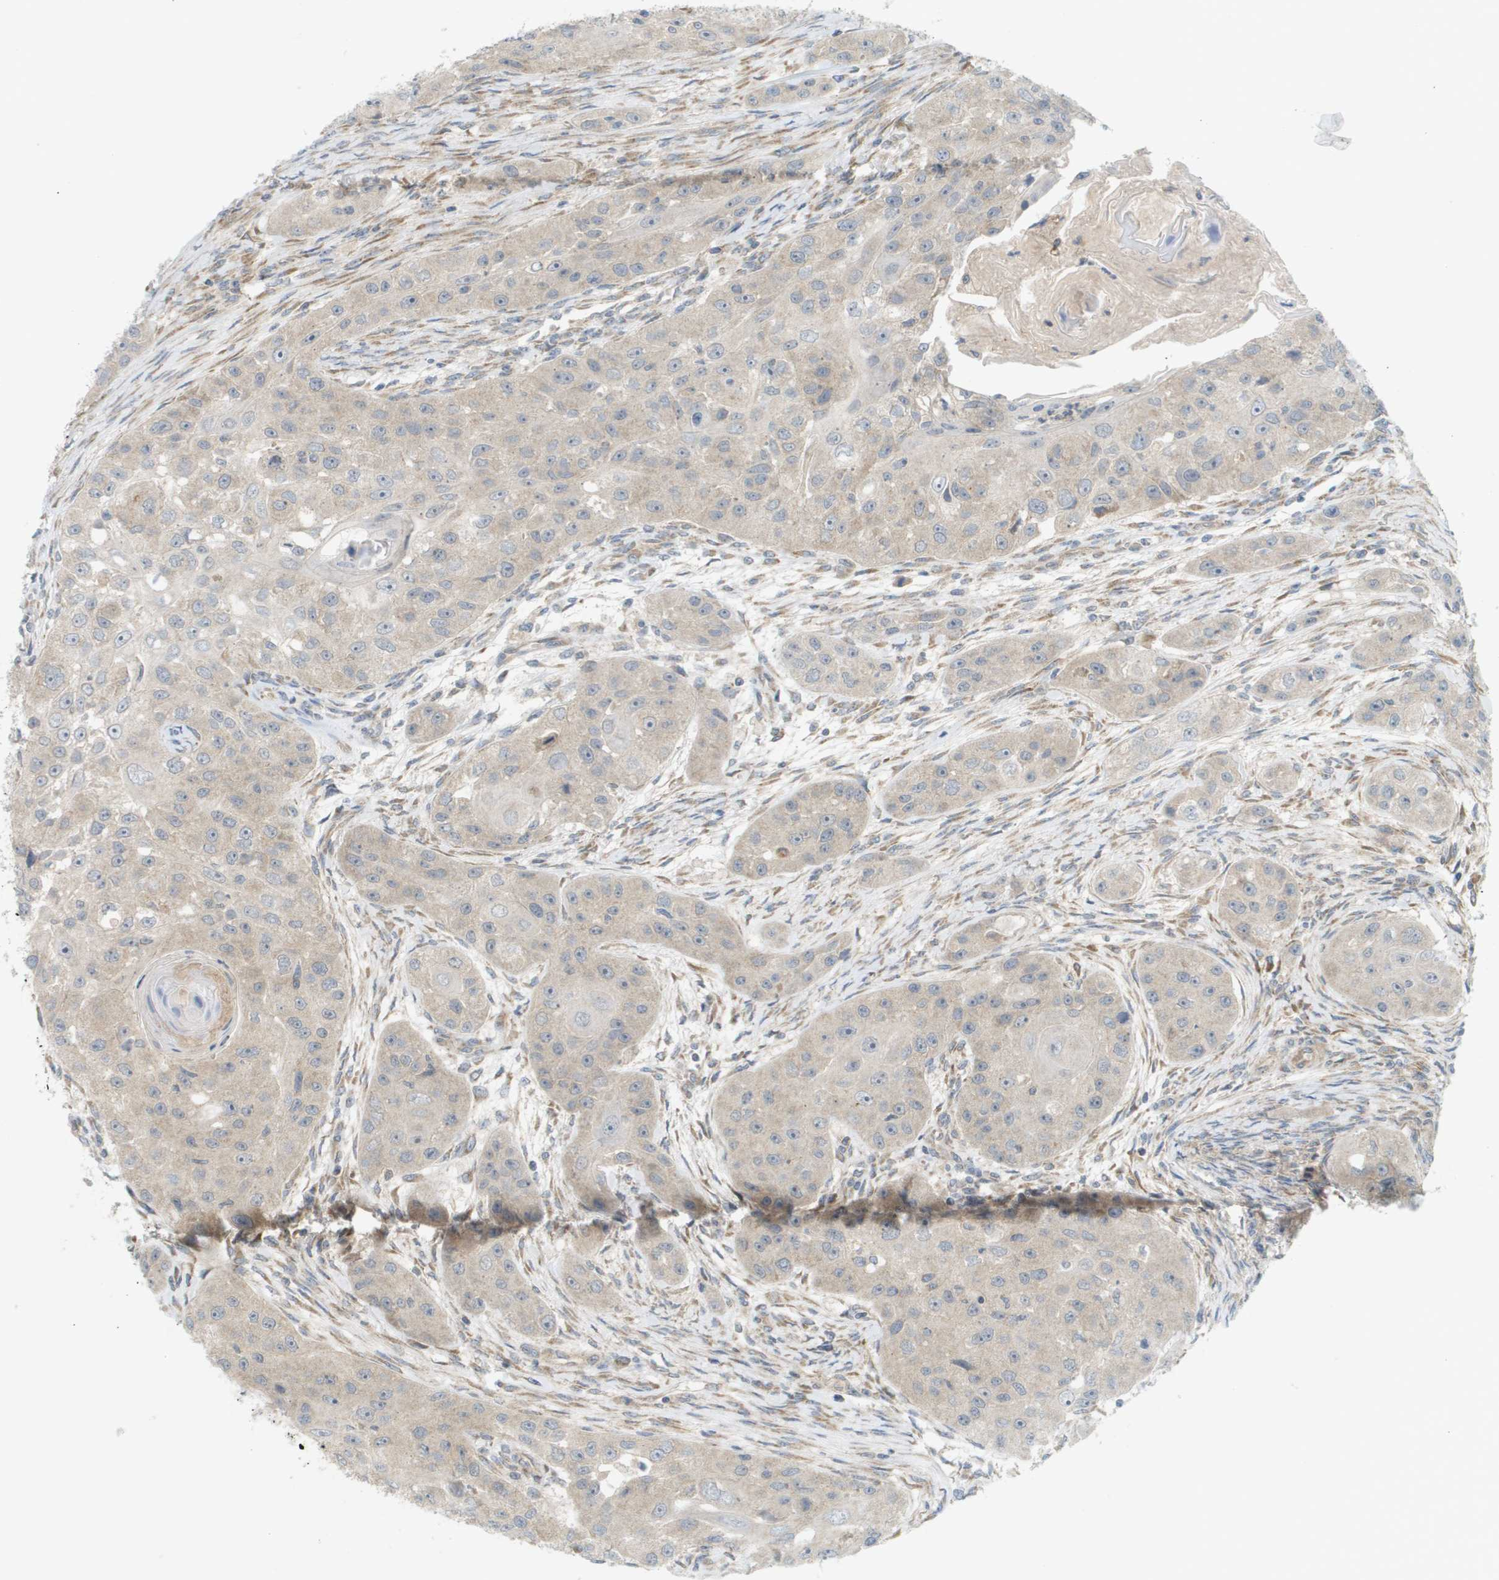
{"staining": {"intensity": "weak", "quantity": ">75%", "location": "cytoplasmic/membranous"}, "tissue": "head and neck cancer", "cell_type": "Tumor cells", "image_type": "cancer", "snomed": [{"axis": "morphology", "description": "Normal tissue, NOS"}, {"axis": "morphology", "description": "Squamous cell carcinoma, NOS"}, {"axis": "topography", "description": "Skeletal muscle"}, {"axis": "topography", "description": "Head-Neck"}], "caption": "DAB immunohistochemical staining of head and neck squamous cell carcinoma reveals weak cytoplasmic/membranous protein positivity in about >75% of tumor cells. (Stains: DAB (3,3'-diaminobenzidine) in brown, nuclei in blue, Microscopy: brightfield microscopy at high magnification).", "gene": "PROC", "patient": {"sex": "male", "age": 51}}